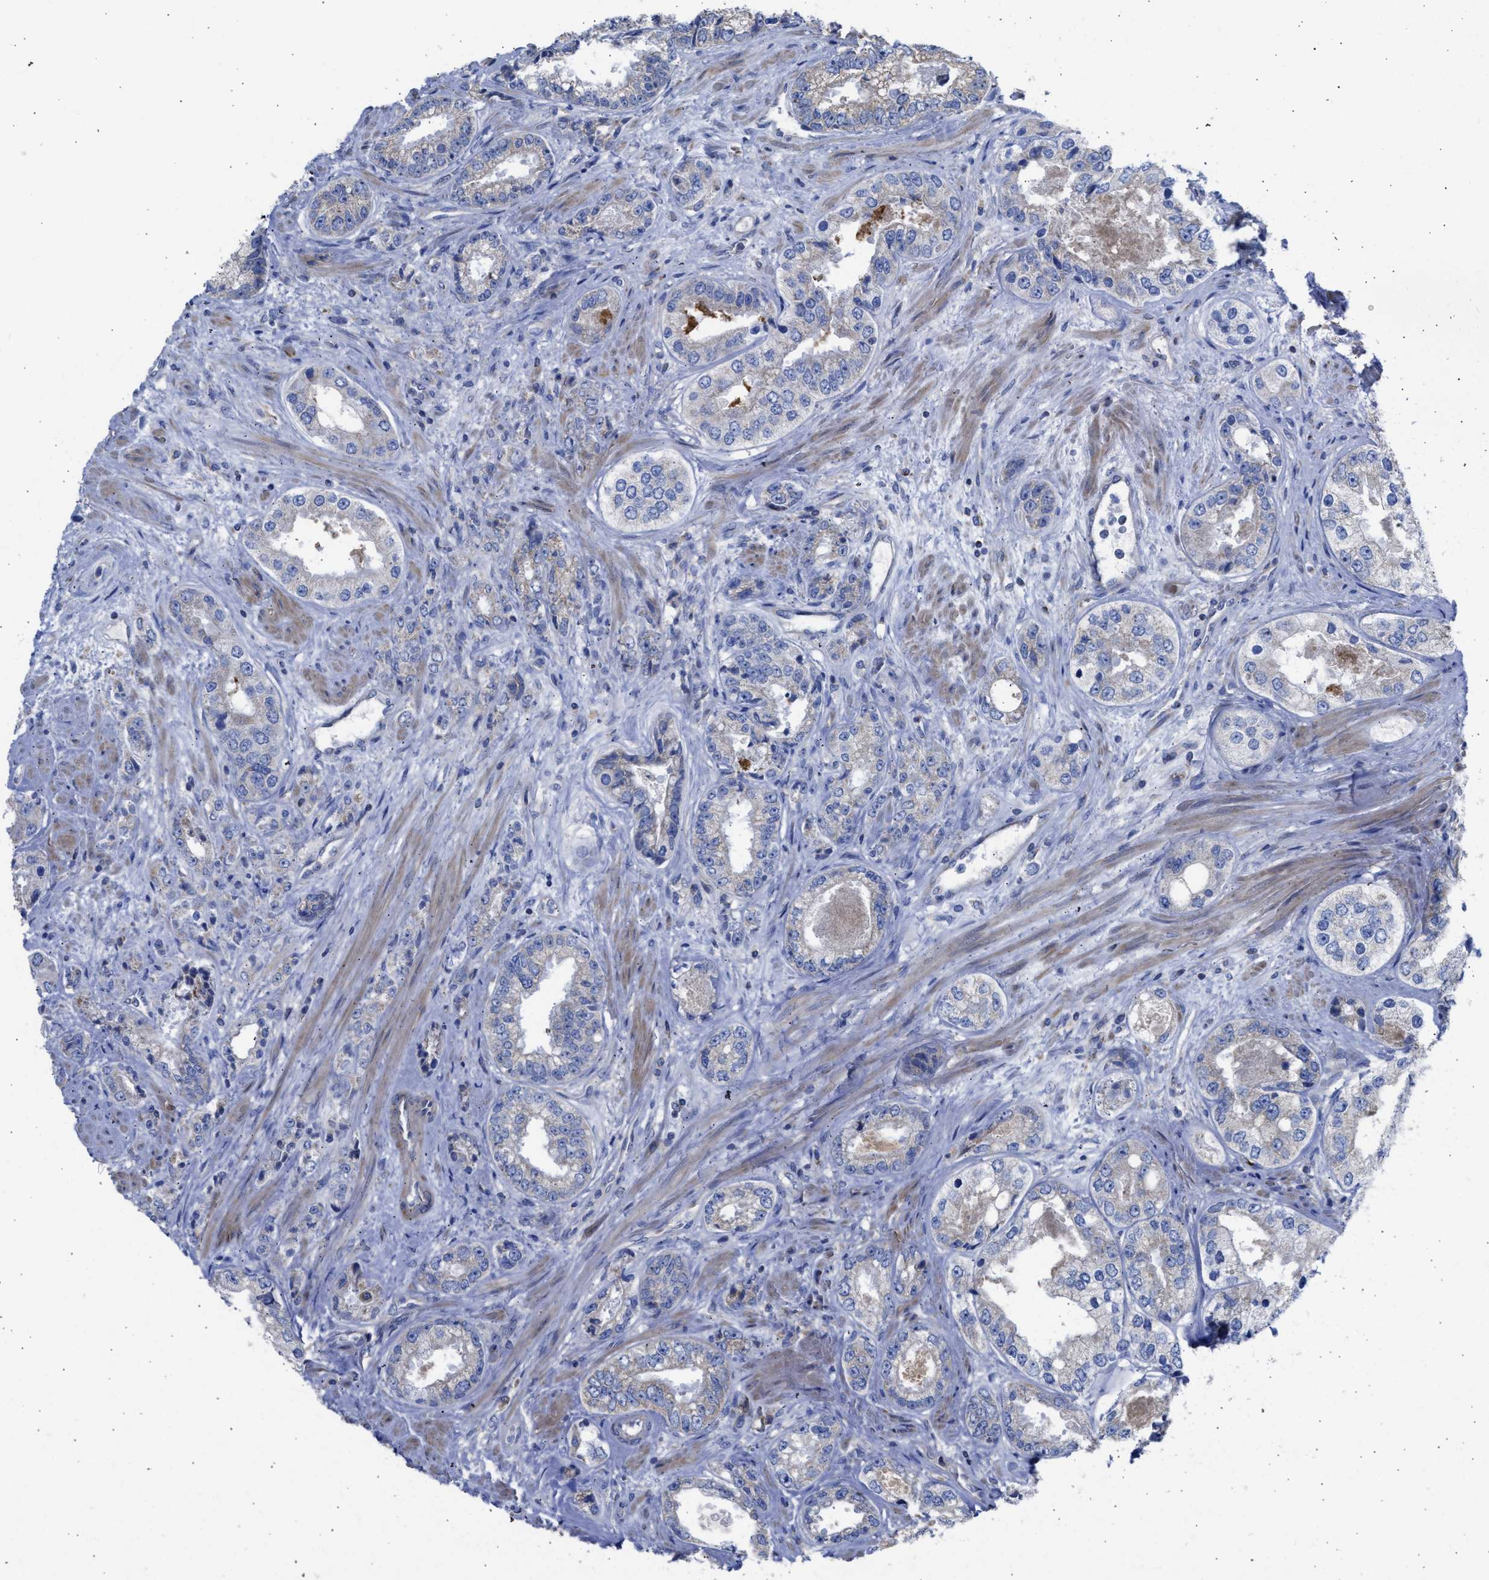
{"staining": {"intensity": "weak", "quantity": "<25%", "location": "cytoplasmic/membranous"}, "tissue": "prostate cancer", "cell_type": "Tumor cells", "image_type": "cancer", "snomed": [{"axis": "morphology", "description": "Adenocarcinoma, High grade"}, {"axis": "topography", "description": "Prostate"}], "caption": "This is an immunohistochemistry (IHC) histopathology image of high-grade adenocarcinoma (prostate). There is no staining in tumor cells.", "gene": "BTG3", "patient": {"sex": "male", "age": 61}}